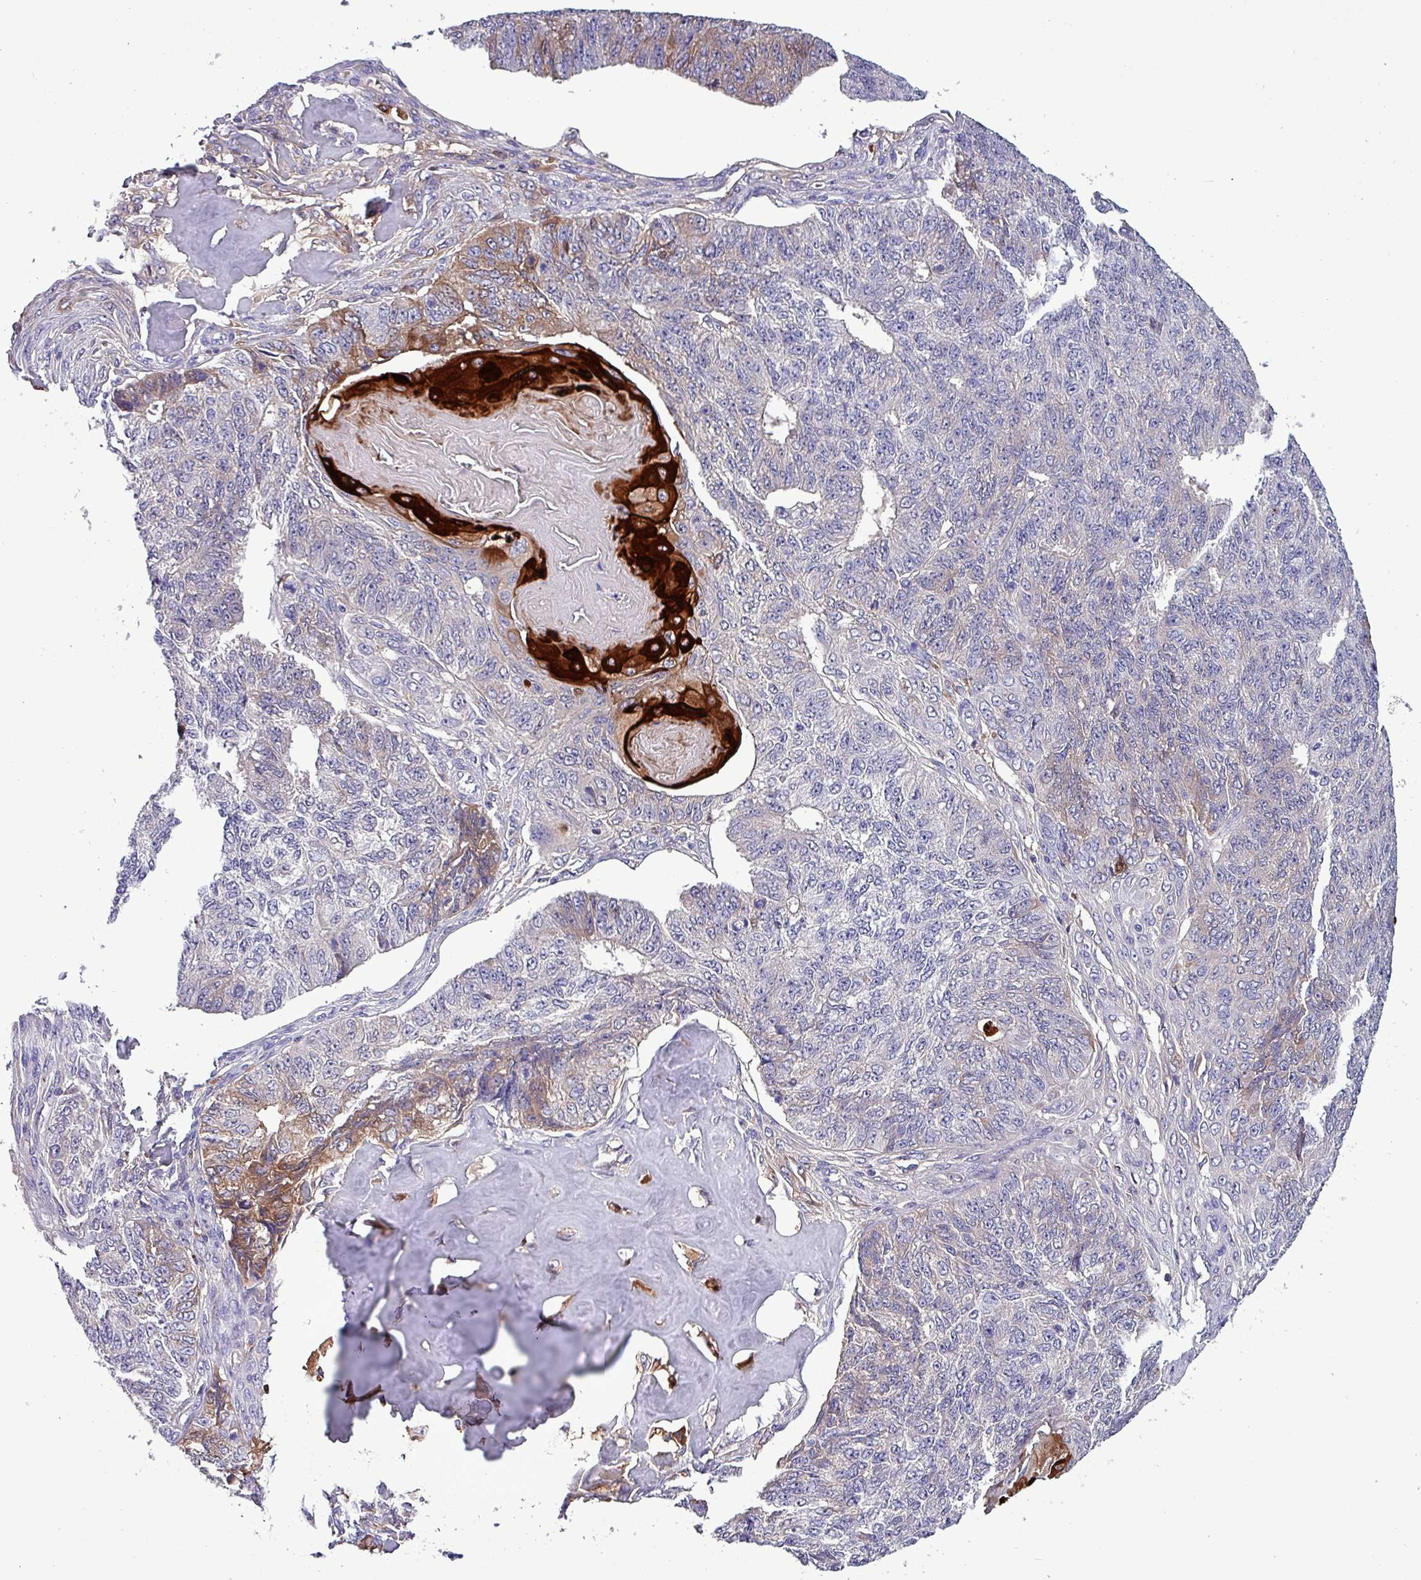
{"staining": {"intensity": "strong", "quantity": "<25%", "location": "cytoplasmic/membranous"}, "tissue": "endometrial cancer", "cell_type": "Tumor cells", "image_type": "cancer", "snomed": [{"axis": "morphology", "description": "Adenocarcinoma, NOS"}, {"axis": "topography", "description": "Endometrium"}], "caption": "DAB (3,3'-diaminobenzidine) immunohistochemical staining of adenocarcinoma (endometrial) shows strong cytoplasmic/membranous protein expression in about <25% of tumor cells. The staining was performed using DAB (3,3'-diaminobenzidine), with brown indicating positive protein expression. Nuclei are stained blue with hematoxylin.", "gene": "HP", "patient": {"sex": "female", "age": 32}}